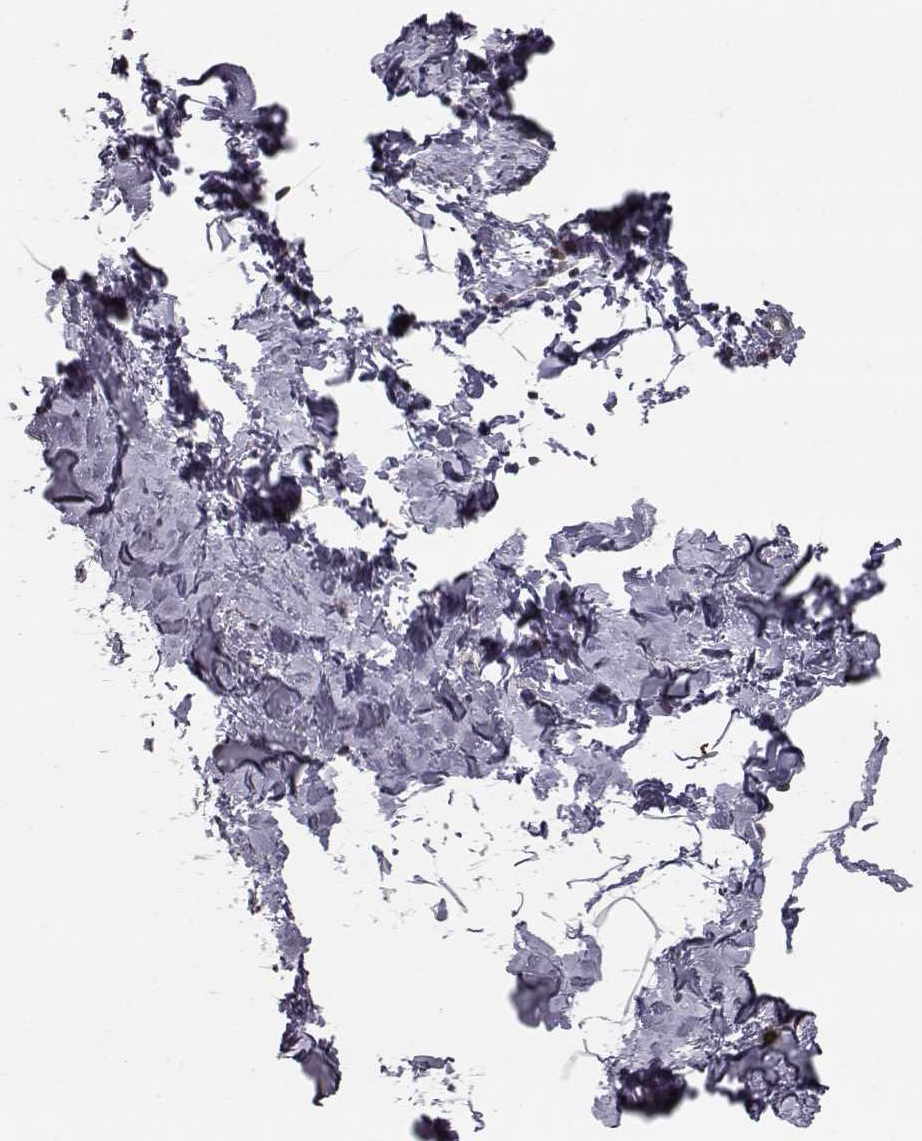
{"staining": {"intensity": "negative", "quantity": "none", "location": "none"}, "tissue": "breast", "cell_type": "Adipocytes", "image_type": "normal", "snomed": [{"axis": "morphology", "description": "Normal tissue, NOS"}, {"axis": "topography", "description": "Breast"}], "caption": "IHC micrograph of unremarkable breast stained for a protein (brown), which exhibits no expression in adipocytes. The staining is performed using DAB brown chromogen with nuclei counter-stained in using hematoxylin.", "gene": "NUP37", "patient": {"sex": "female", "age": 32}}